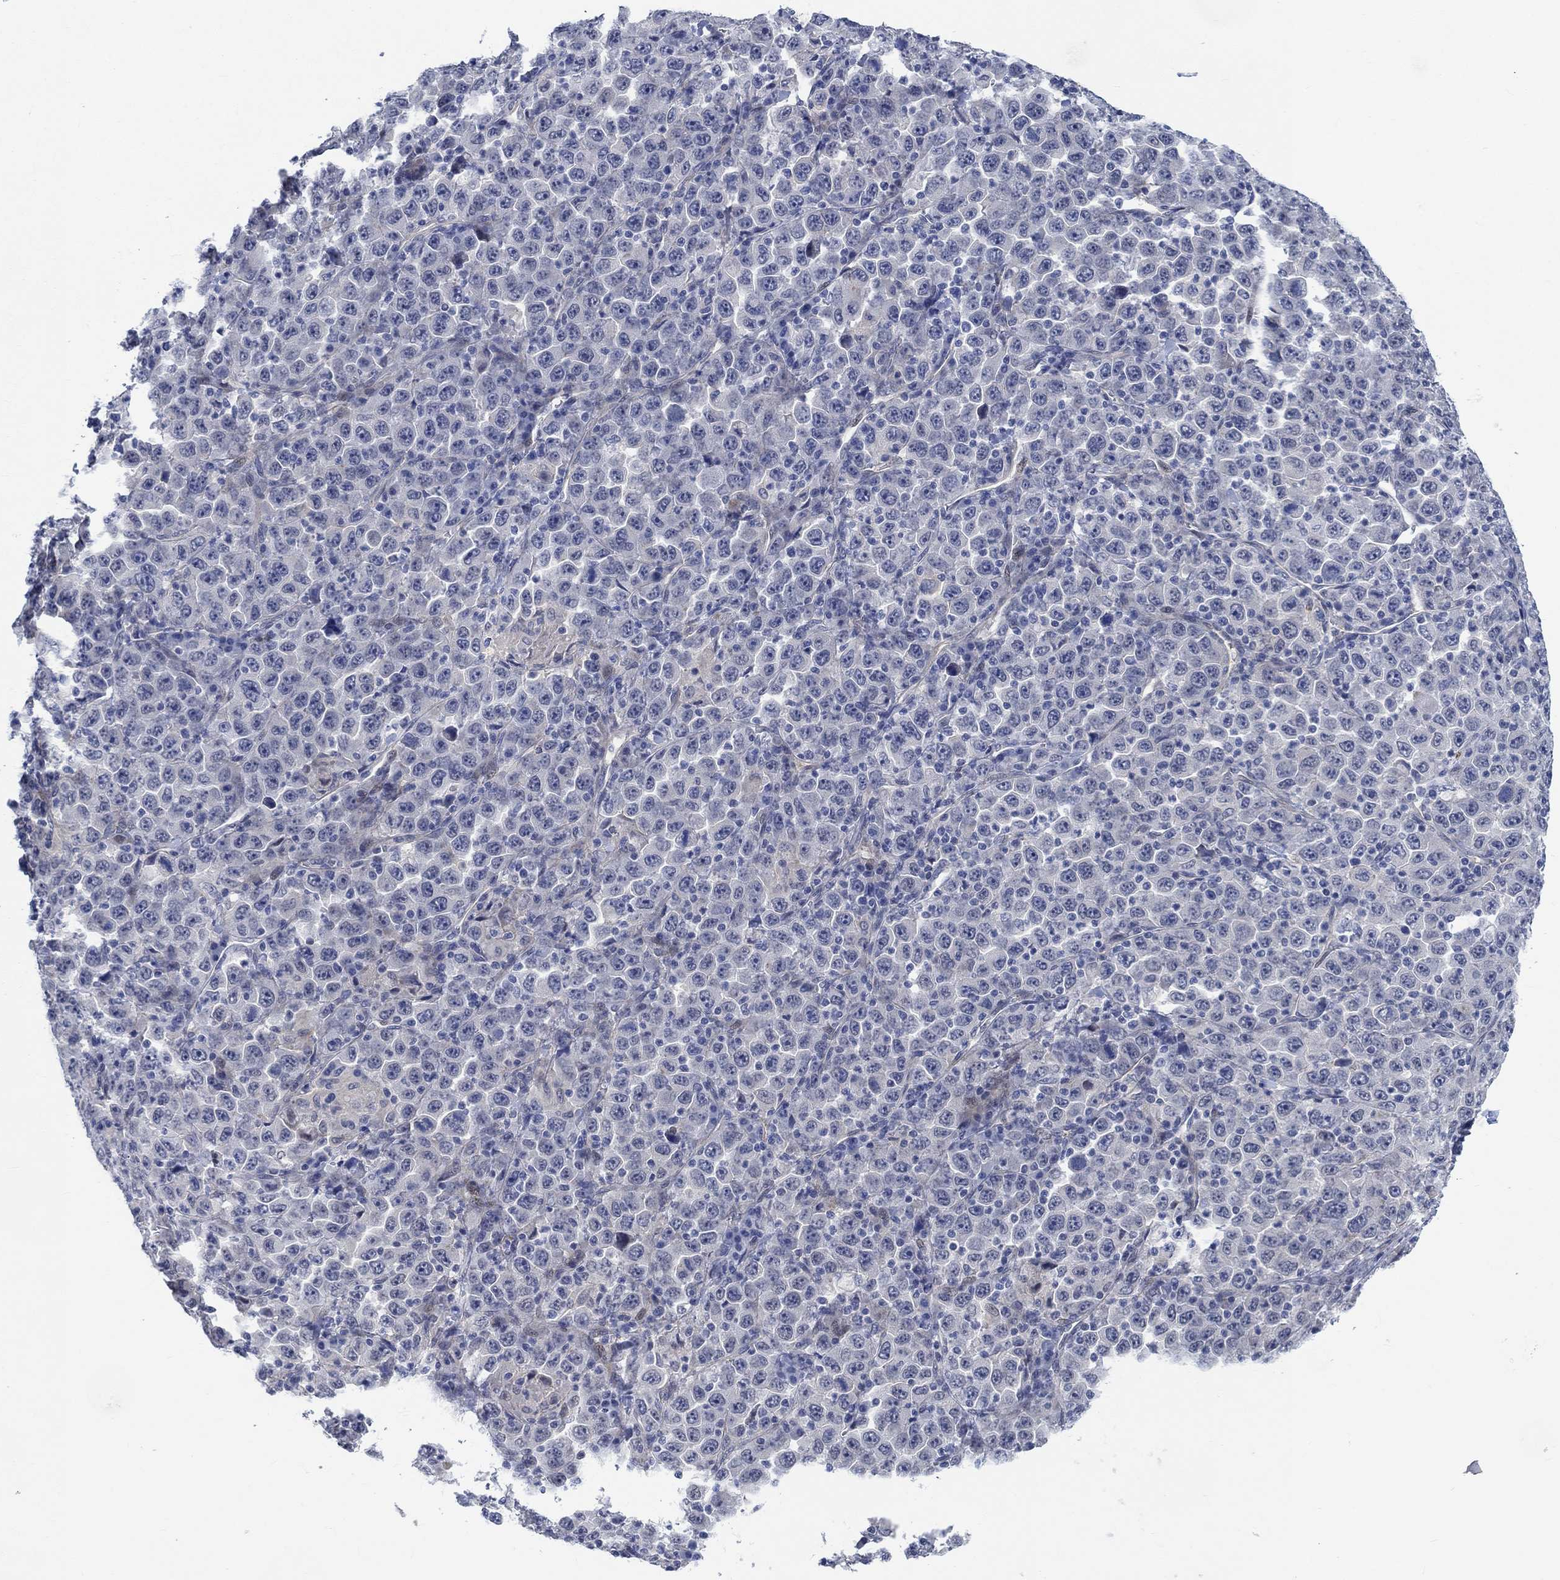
{"staining": {"intensity": "negative", "quantity": "none", "location": "none"}, "tissue": "stomach cancer", "cell_type": "Tumor cells", "image_type": "cancer", "snomed": [{"axis": "morphology", "description": "Normal tissue, NOS"}, {"axis": "morphology", "description": "Adenocarcinoma, NOS"}, {"axis": "topography", "description": "Stomach, upper"}, {"axis": "topography", "description": "Stomach"}], "caption": "DAB immunohistochemical staining of adenocarcinoma (stomach) exhibits no significant positivity in tumor cells.", "gene": "KCNH8", "patient": {"sex": "male", "age": 59}}